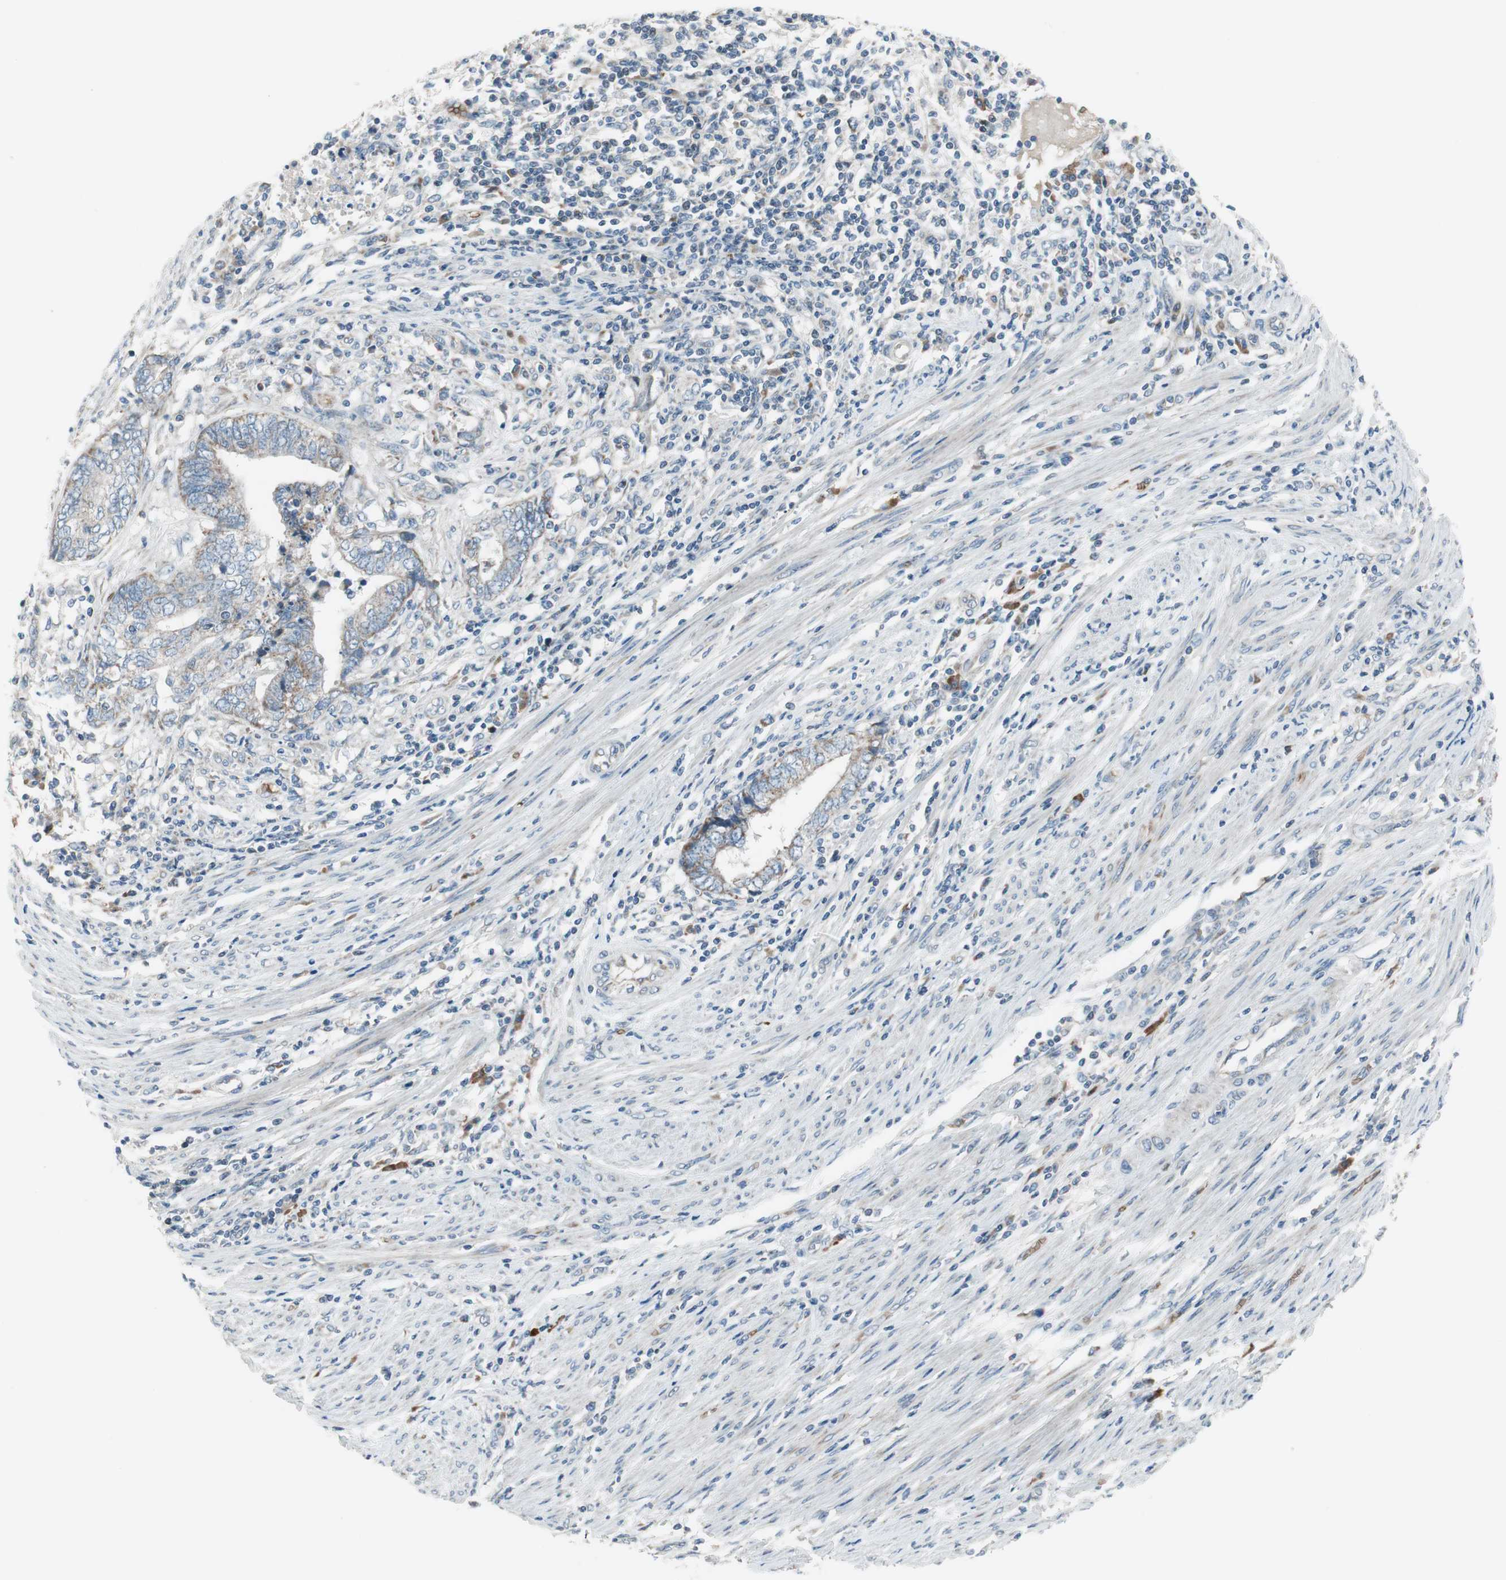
{"staining": {"intensity": "moderate", "quantity": "25%-75%", "location": "cytoplasmic/membranous"}, "tissue": "endometrial cancer", "cell_type": "Tumor cells", "image_type": "cancer", "snomed": [{"axis": "morphology", "description": "Adenocarcinoma, NOS"}, {"axis": "topography", "description": "Uterus"}, {"axis": "topography", "description": "Endometrium"}], "caption": "Immunohistochemistry micrograph of neoplastic tissue: human endometrial cancer (adenocarcinoma) stained using immunohistochemistry reveals medium levels of moderate protein expression localized specifically in the cytoplasmic/membranous of tumor cells, appearing as a cytoplasmic/membranous brown color.", "gene": "GYPC", "patient": {"sex": "female", "age": 70}}